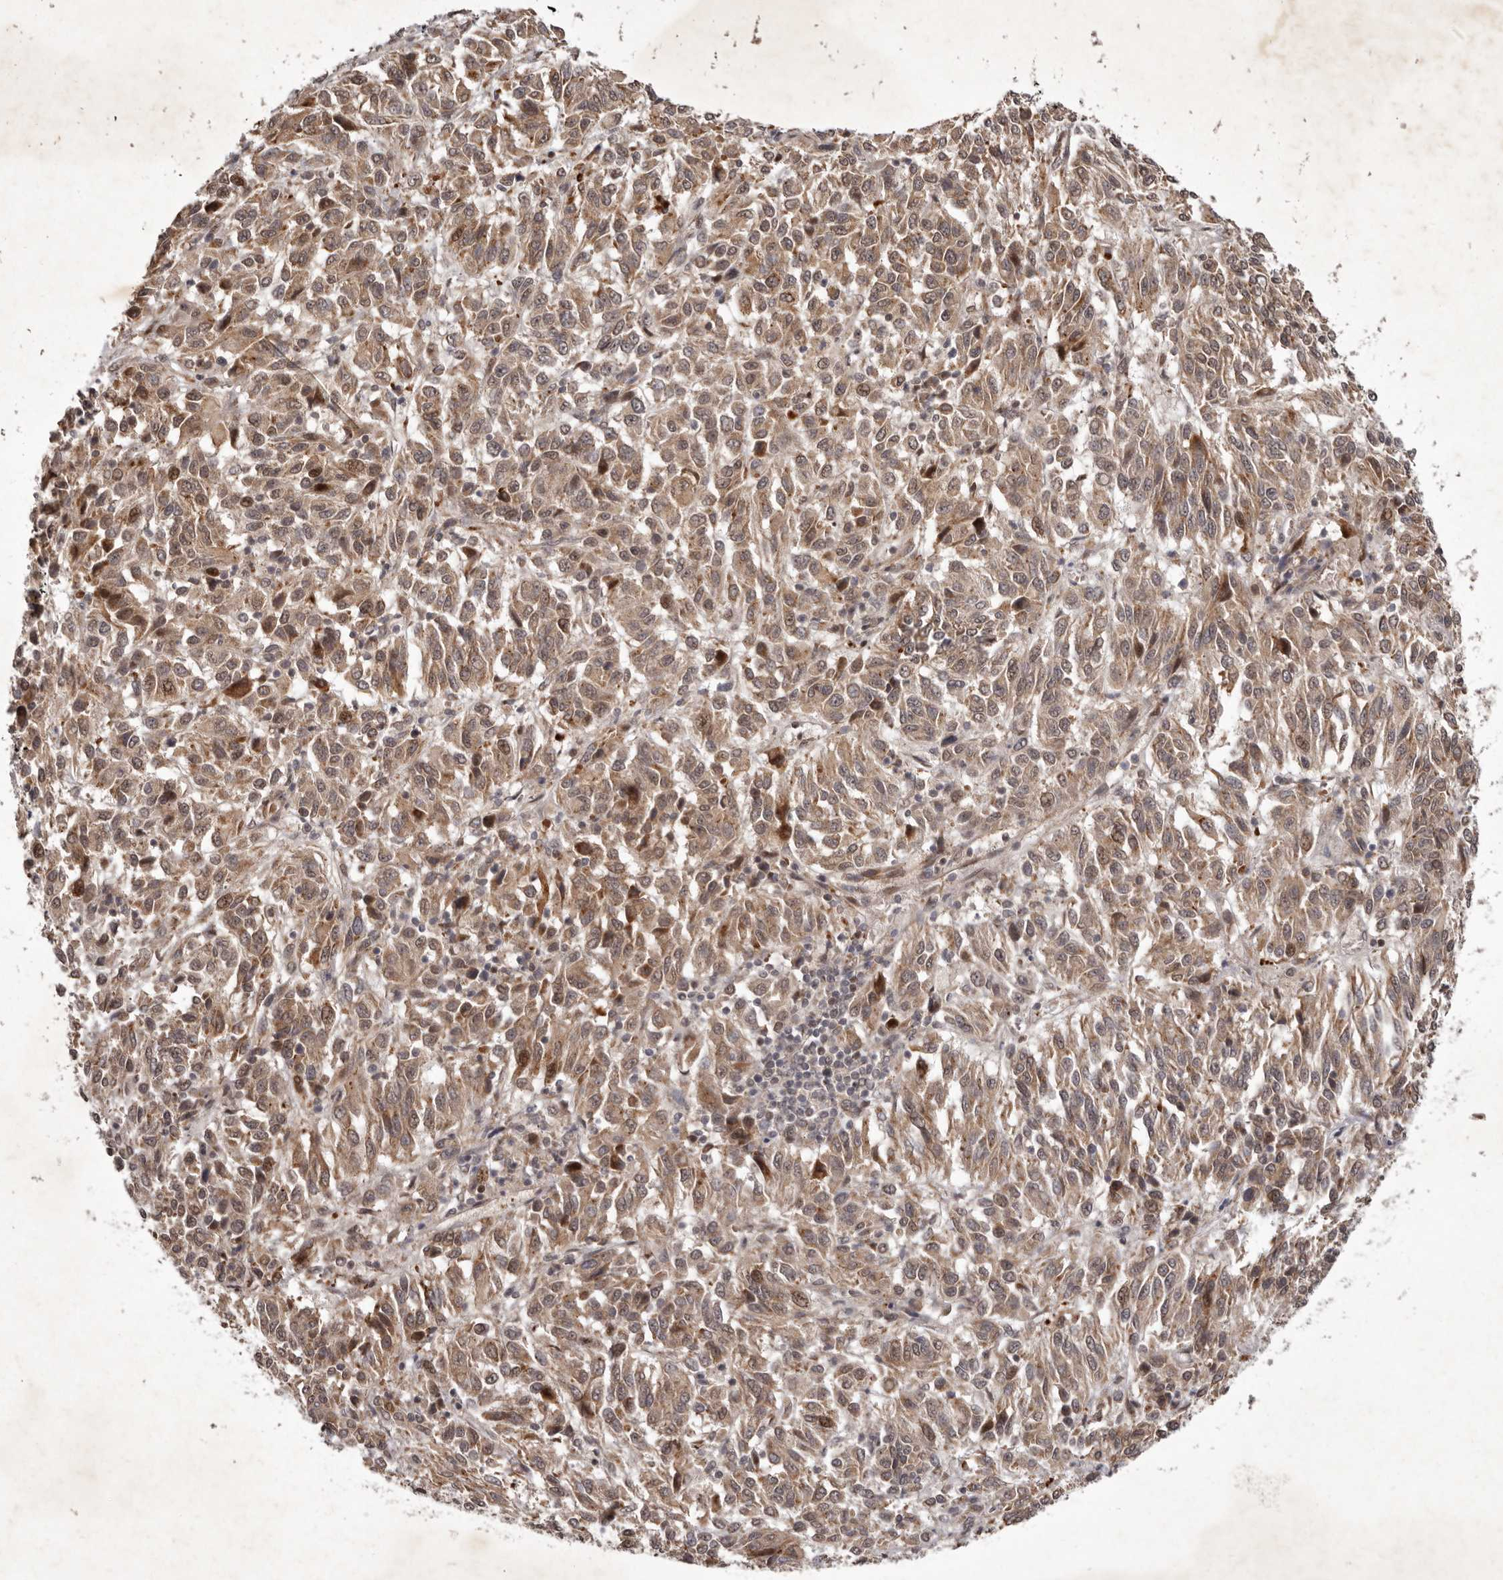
{"staining": {"intensity": "moderate", "quantity": ">75%", "location": "cytoplasmic/membranous,nuclear"}, "tissue": "melanoma", "cell_type": "Tumor cells", "image_type": "cancer", "snomed": [{"axis": "morphology", "description": "Malignant melanoma, Metastatic site"}, {"axis": "topography", "description": "Lung"}], "caption": "Brown immunohistochemical staining in human malignant melanoma (metastatic site) reveals moderate cytoplasmic/membranous and nuclear positivity in approximately >75% of tumor cells. Nuclei are stained in blue.", "gene": "ABL1", "patient": {"sex": "male", "age": 64}}